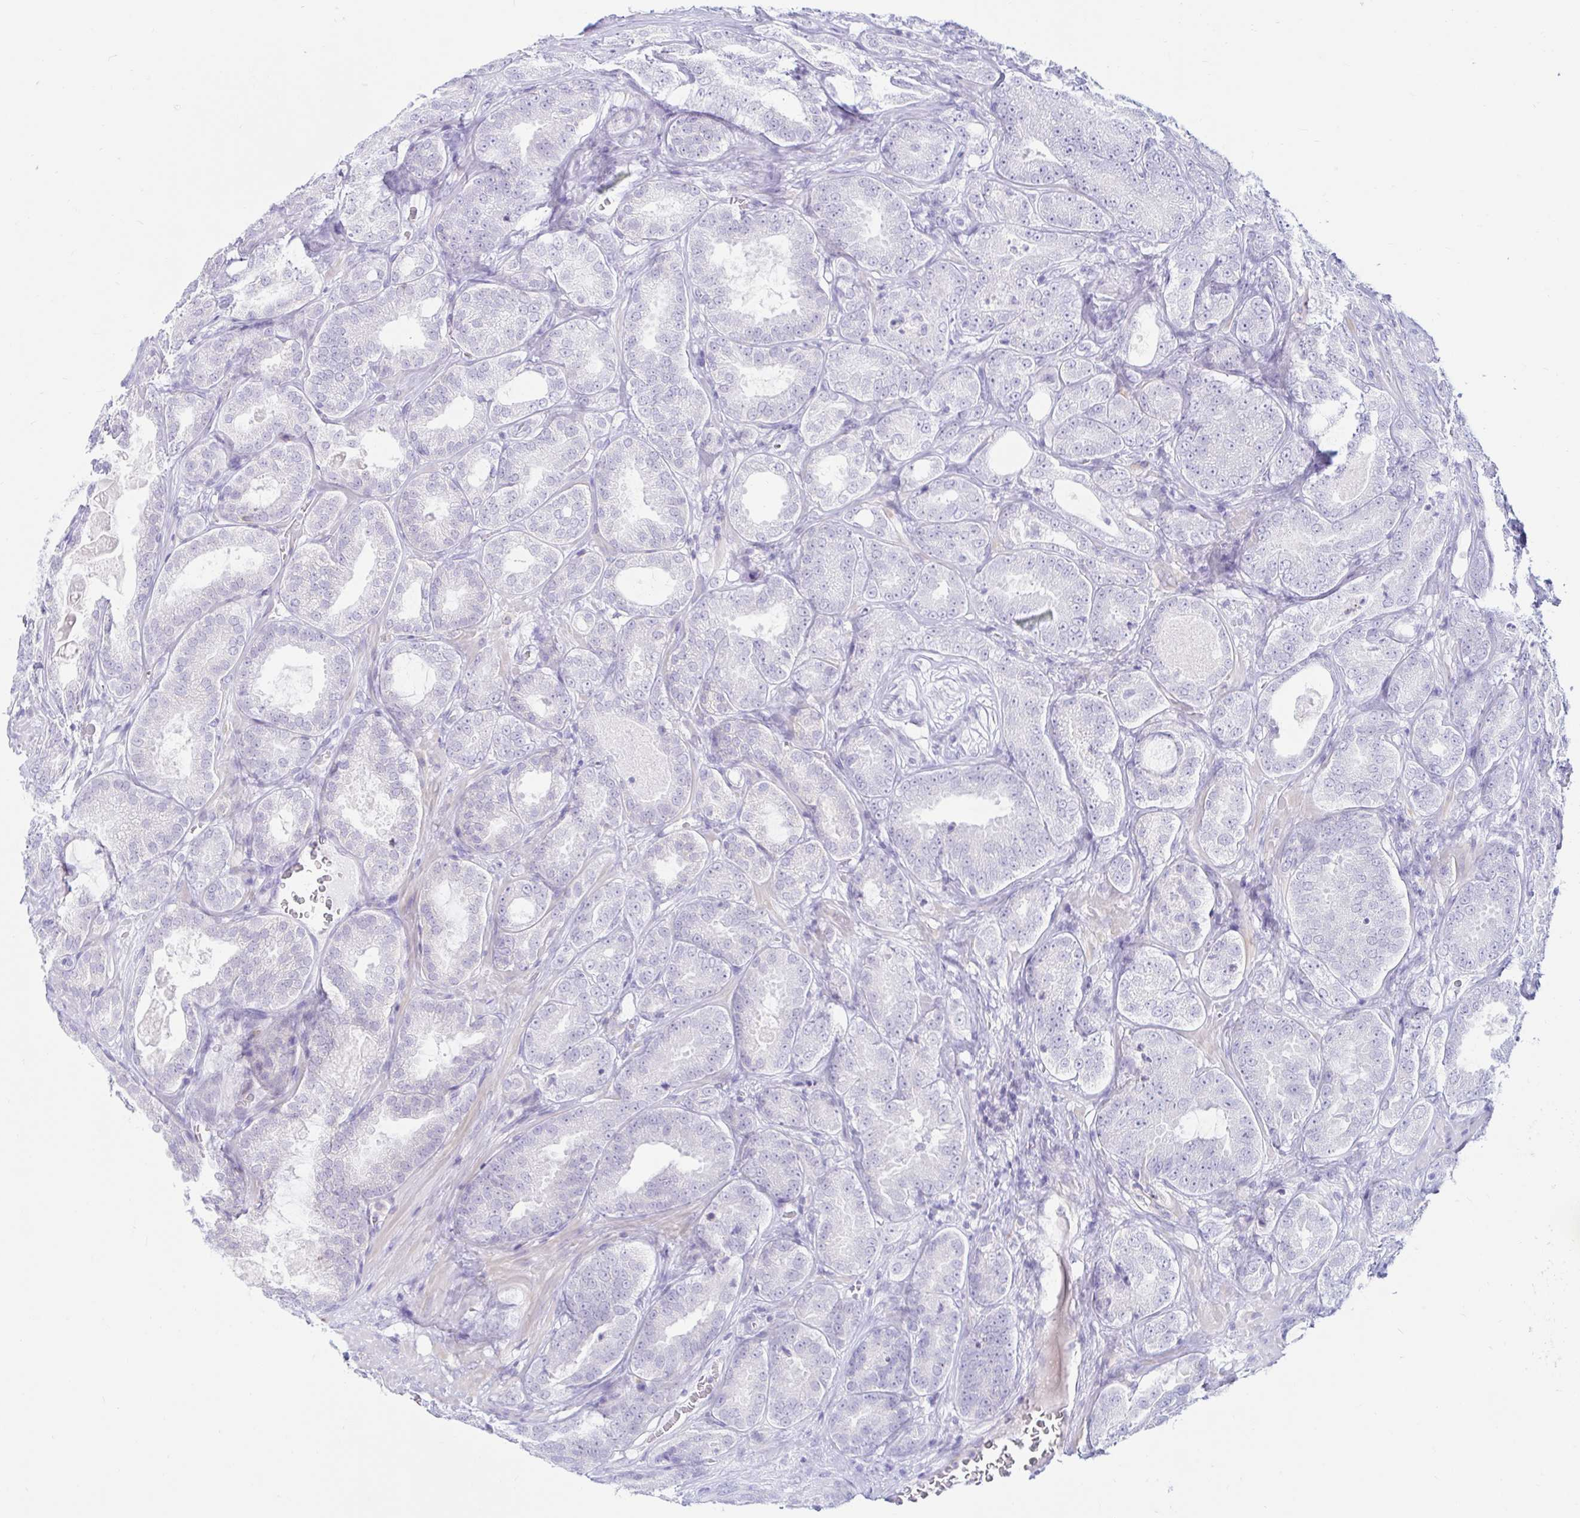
{"staining": {"intensity": "negative", "quantity": "none", "location": "none"}, "tissue": "prostate cancer", "cell_type": "Tumor cells", "image_type": "cancer", "snomed": [{"axis": "morphology", "description": "Adenocarcinoma, High grade"}, {"axis": "topography", "description": "Prostate"}], "caption": "This micrograph is of high-grade adenocarcinoma (prostate) stained with IHC to label a protein in brown with the nuclei are counter-stained blue. There is no staining in tumor cells. (Brightfield microscopy of DAB (3,3'-diaminobenzidine) immunohistochemistry at high magnification).", "gene": "BEST1", "patient": {"sex": "male", "age": 64}}